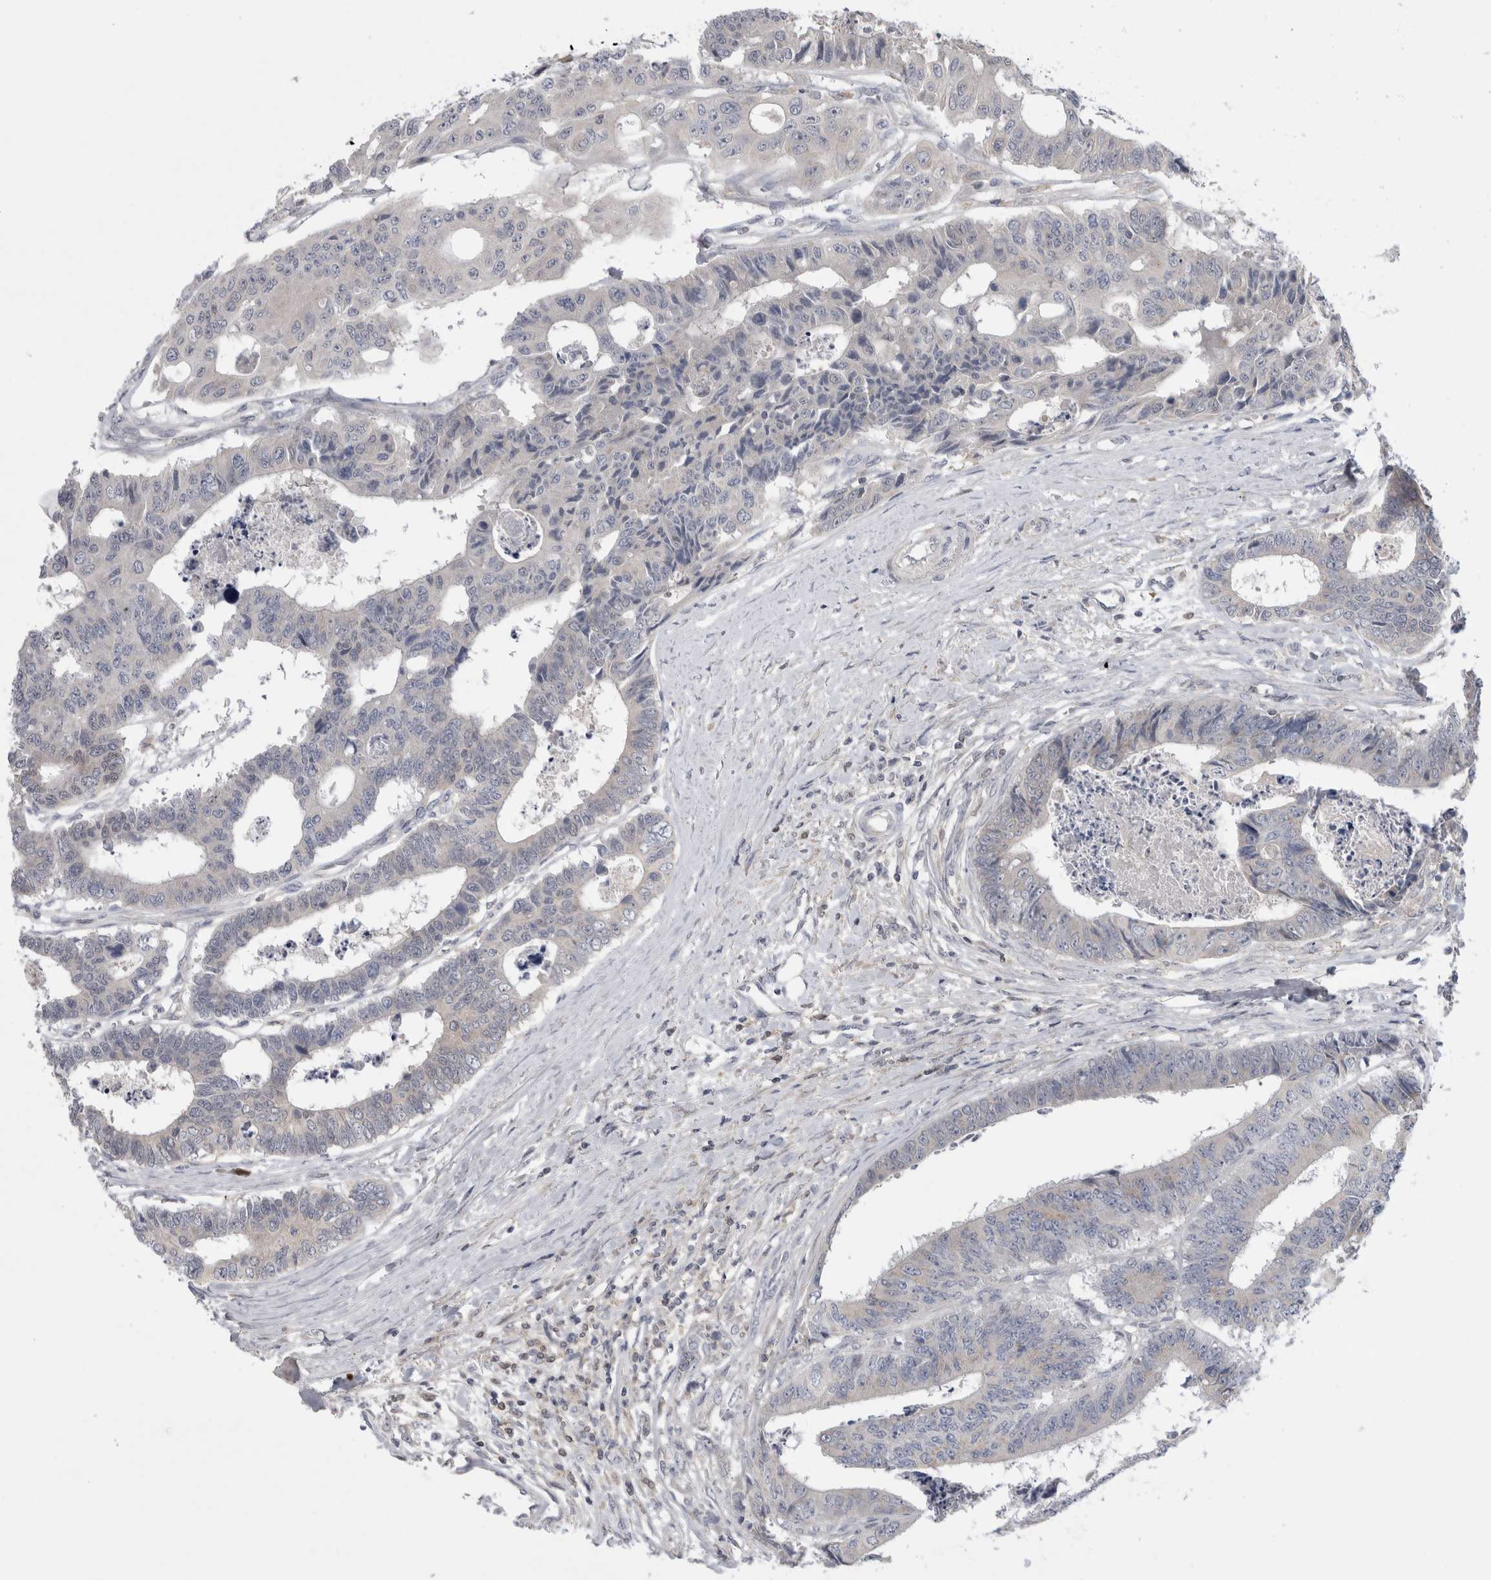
{"staining": {"intensity": "negative", "quantity": "none", "location": "none"}, "tissue": "colorectal cancer", "cell_type": "Tumor cells", "image_type": "cancer", "snomed": [{"axis": "morphology", "description": "Adenocarcinoma, NOS"}, {"axis": "topography", "description": "Rectum"}], "caption": "An image of colorectal cancer stained for a protein reveals no brown staining in tumor cells.", "gene": "SRD5A3", "patient": {"sex": "male", "age": 84}}